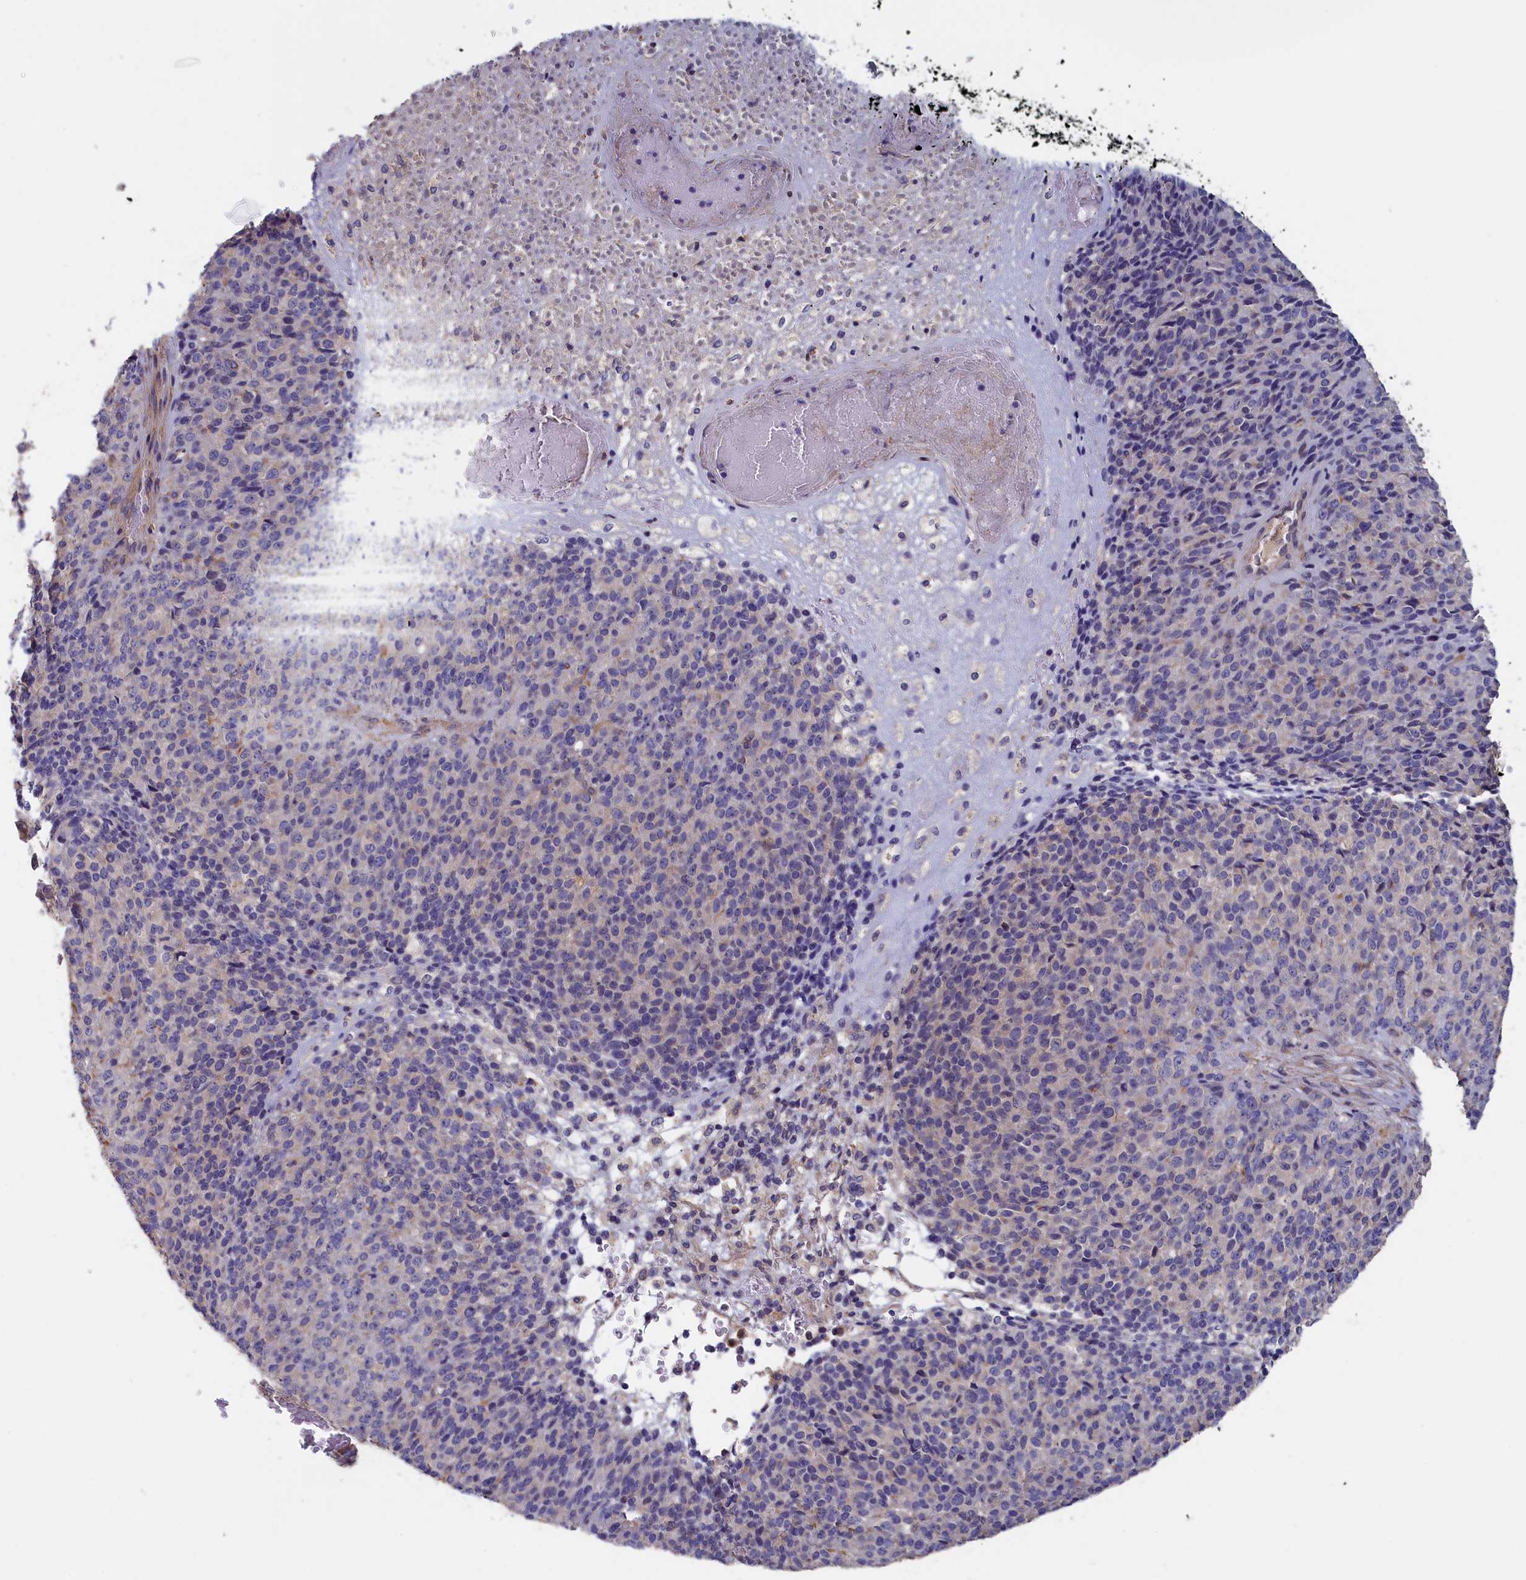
{"staining": {"intensity": "negative", "quantity": "none", "location": "none"}, "tissue": "melanoma", "cell_type": "Tumor cells", "image_type": "cancer", "snomed": [{"axis": "morphology", "description": "Malignant melanoma, Metastatic site"}, {"axis": "topography", "description": "Brain"}], "caption": "High power microscopy histopathology image of an immunohistochemistry micrograph of malignant melanoma (metastatic site), revealing no significant expression in tumor cells.", "gene": "ANKRD2", "patient": {"sex": "female", "age": 56}}